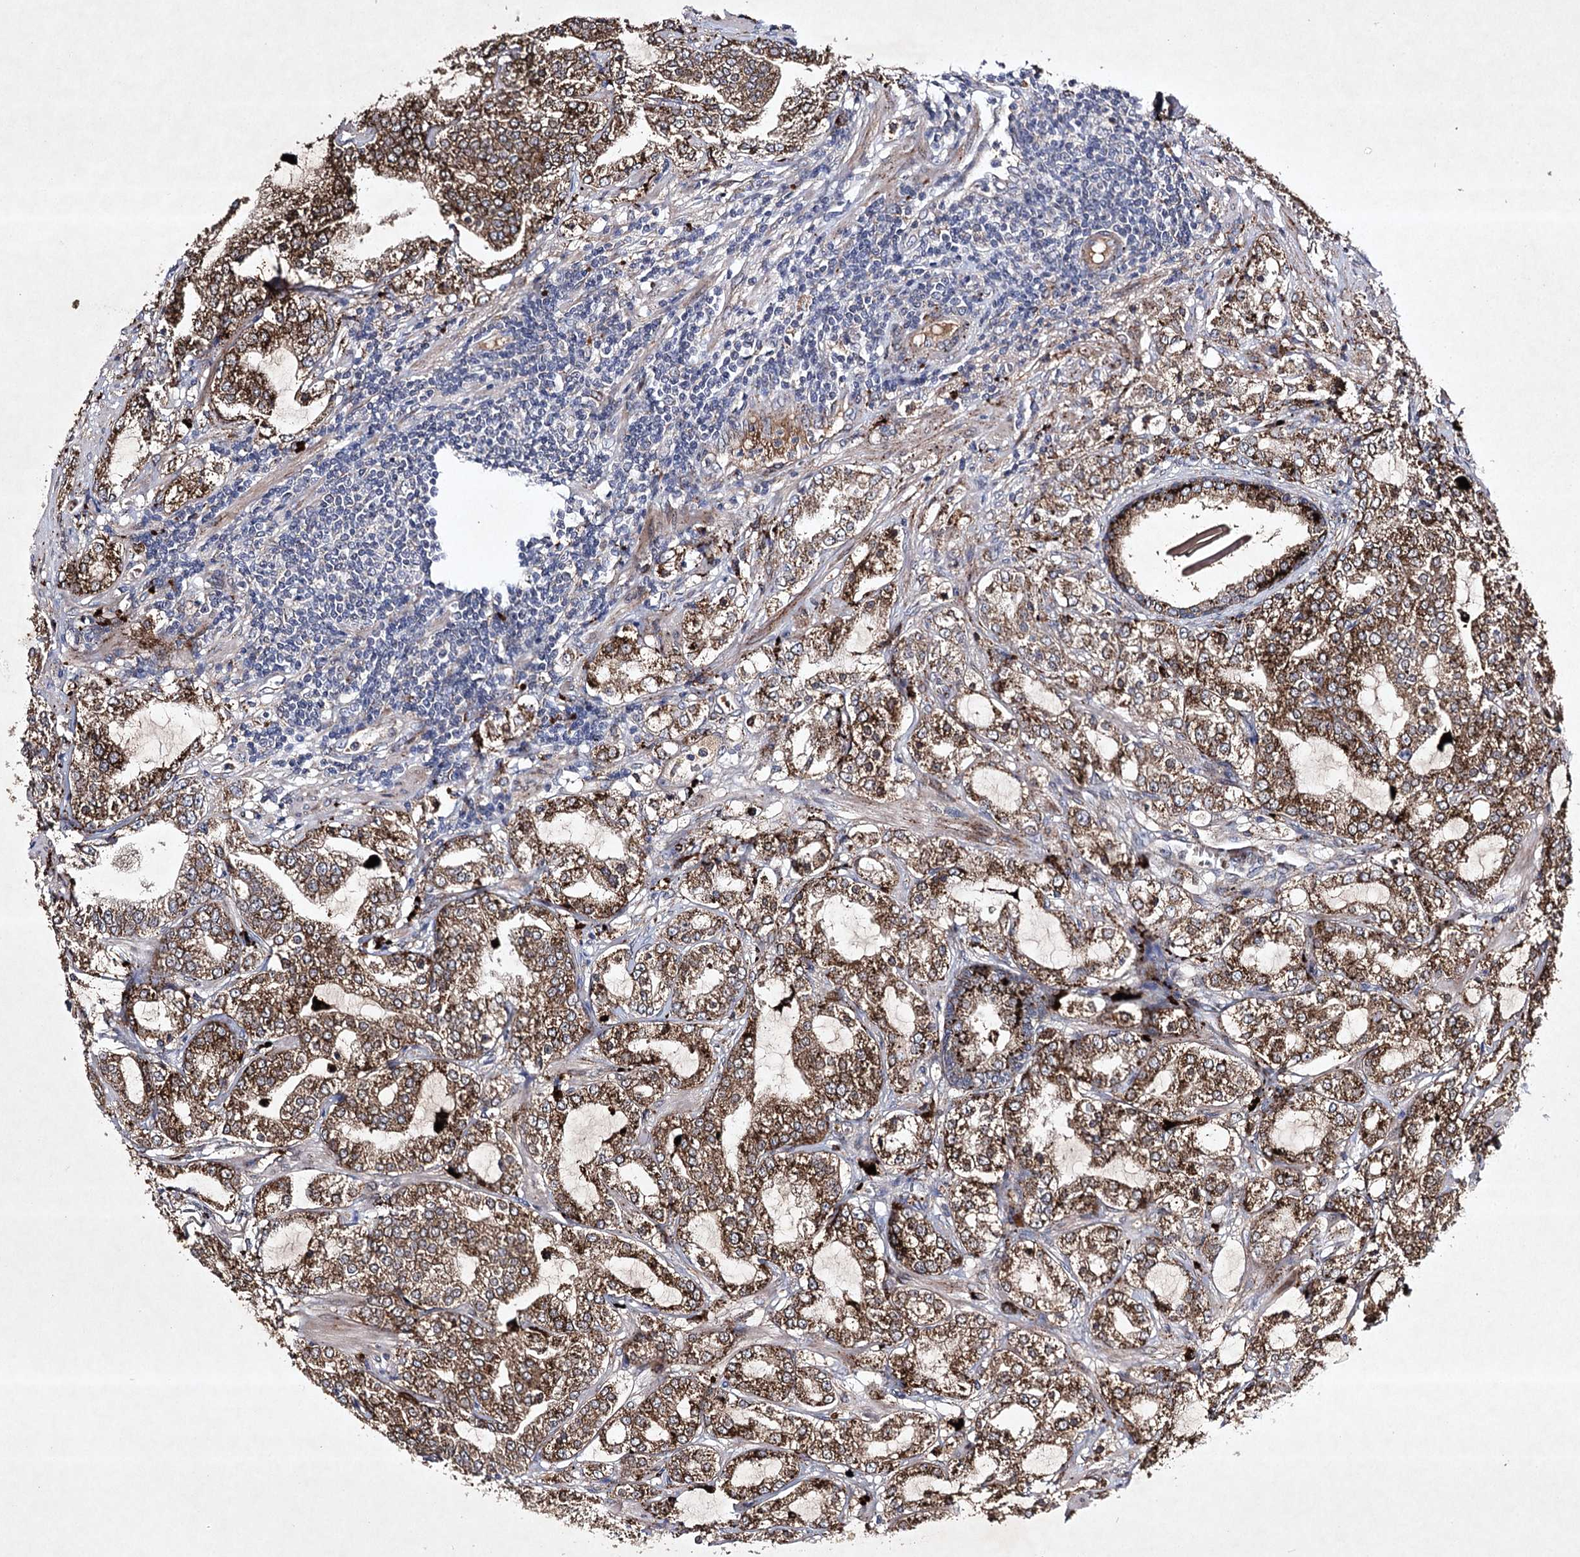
{"staining": {"intensity": "strong", "quantity": ">75%", "location": "cytoplasmic/membranous"}, "tissue": "prostate cancer", "cell_type": "Tumor cells", "image_type": "cancer", "snomed": [{"axis": "morphology", "description": "Adenocarcinoma, High grade"}, {"axis": "topography", "description": "Prostate"}], "caption": "This micrograph shows immunohistochemistry (IHC) staining of prostate cancer, with high strong cytoplasmic/membranous staining in about >75% of tumor cells.", "gene": "ALG9", "patient": {"sex": "male", "age": 64}}